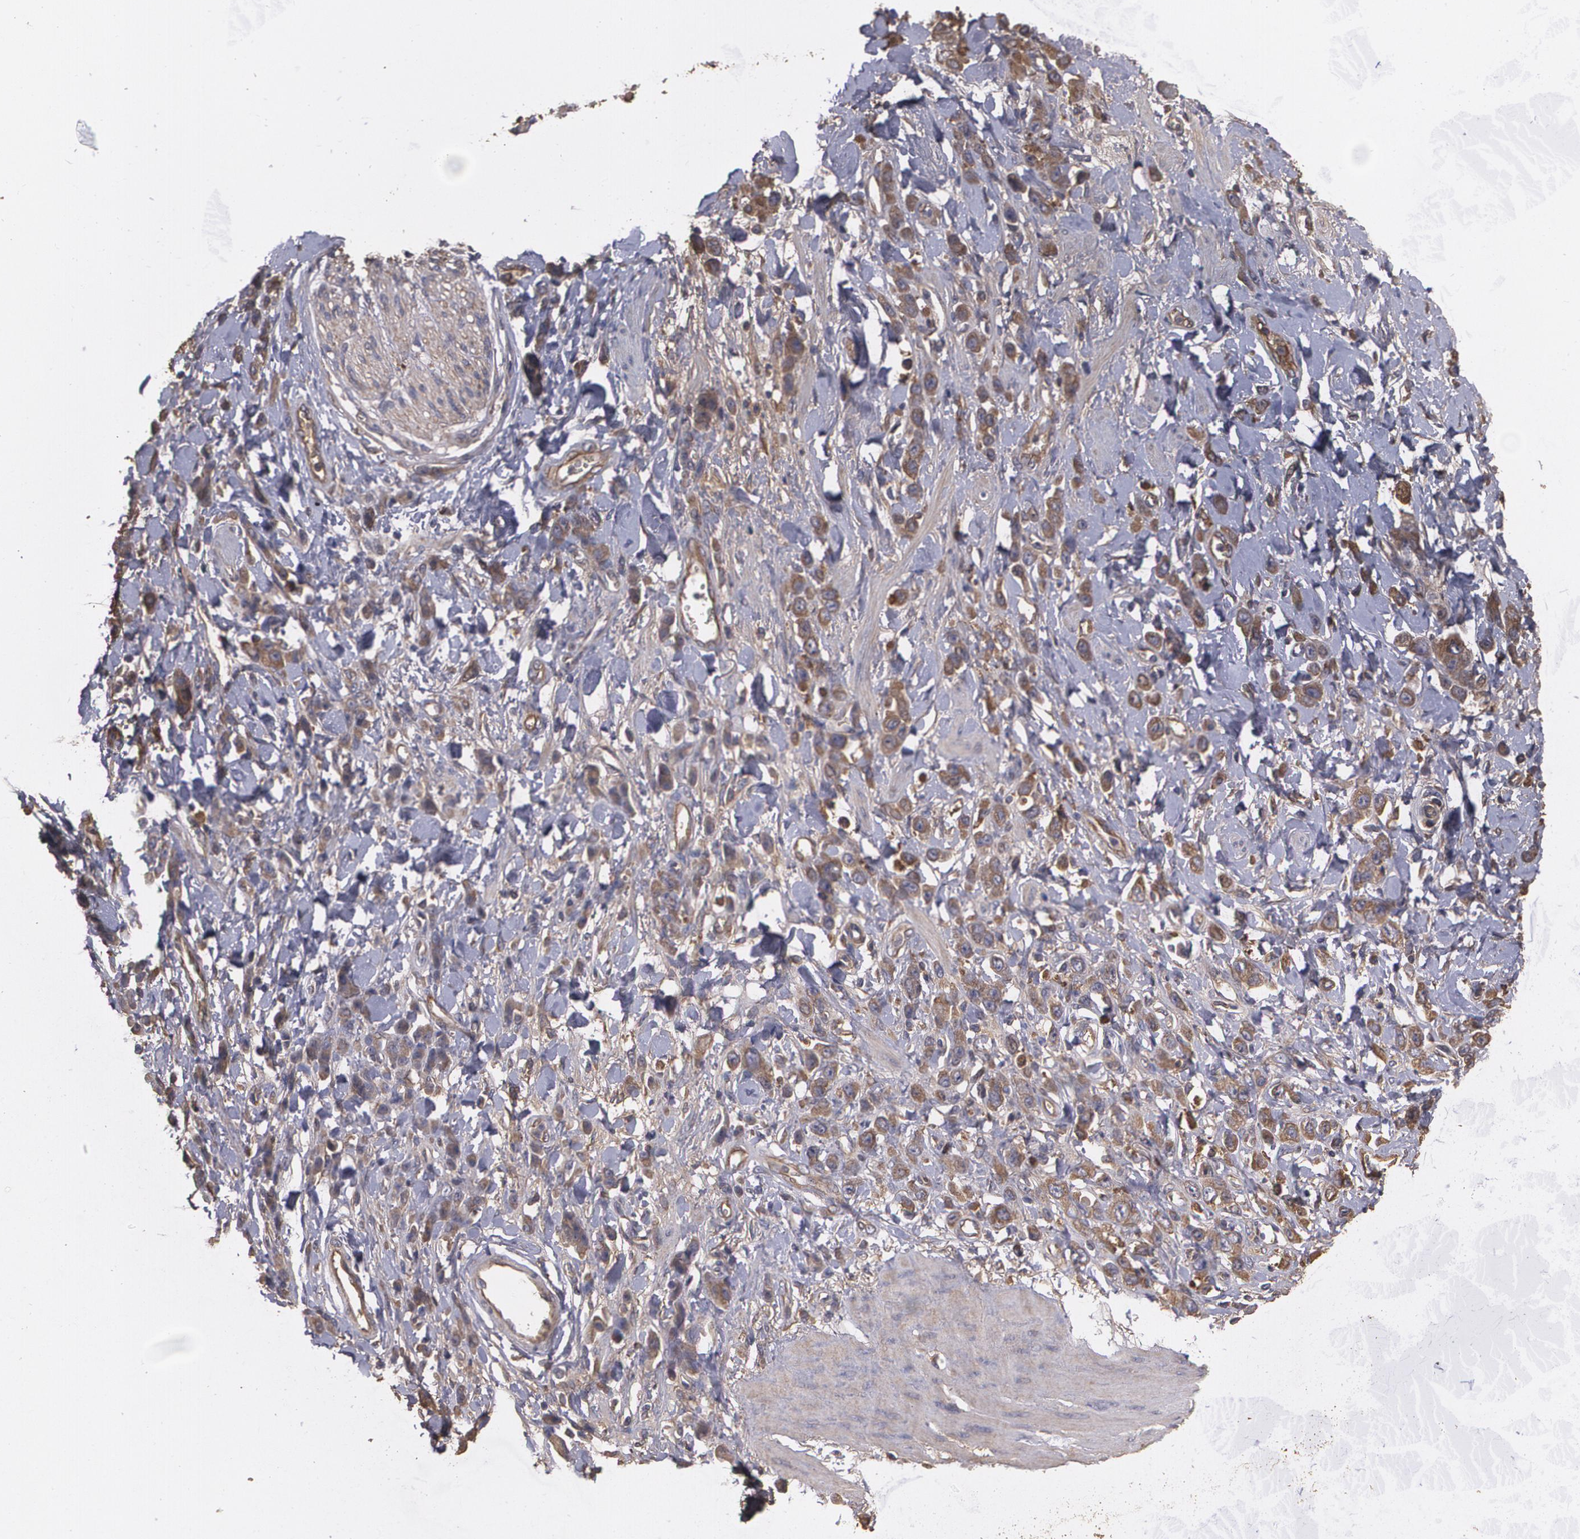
{"staining": {"intensity": "moderate", "quantity": ">75%", "location": "cytoplasmic/membranous"}, "tissue": "stomach cancer", "cell_type": "Tumor cells", "image_type": "cancer", "snomed": [{"axis": "morphology", "description": "Normal tissue, NOS"}, {"axis": "morphology", "description": "Adenocarcinoma, NOS"}, {"axis": "topography", "description": "Stomach"}], "caption": "Immunohistochemical staining of stomach cancer (adenocarcinoma) displays moderate cytoplasmic/membranous protein expression in approximately >75% of tumor cells.", "gene": "PON1", "patient": {"sex": "male", "age": 82}}